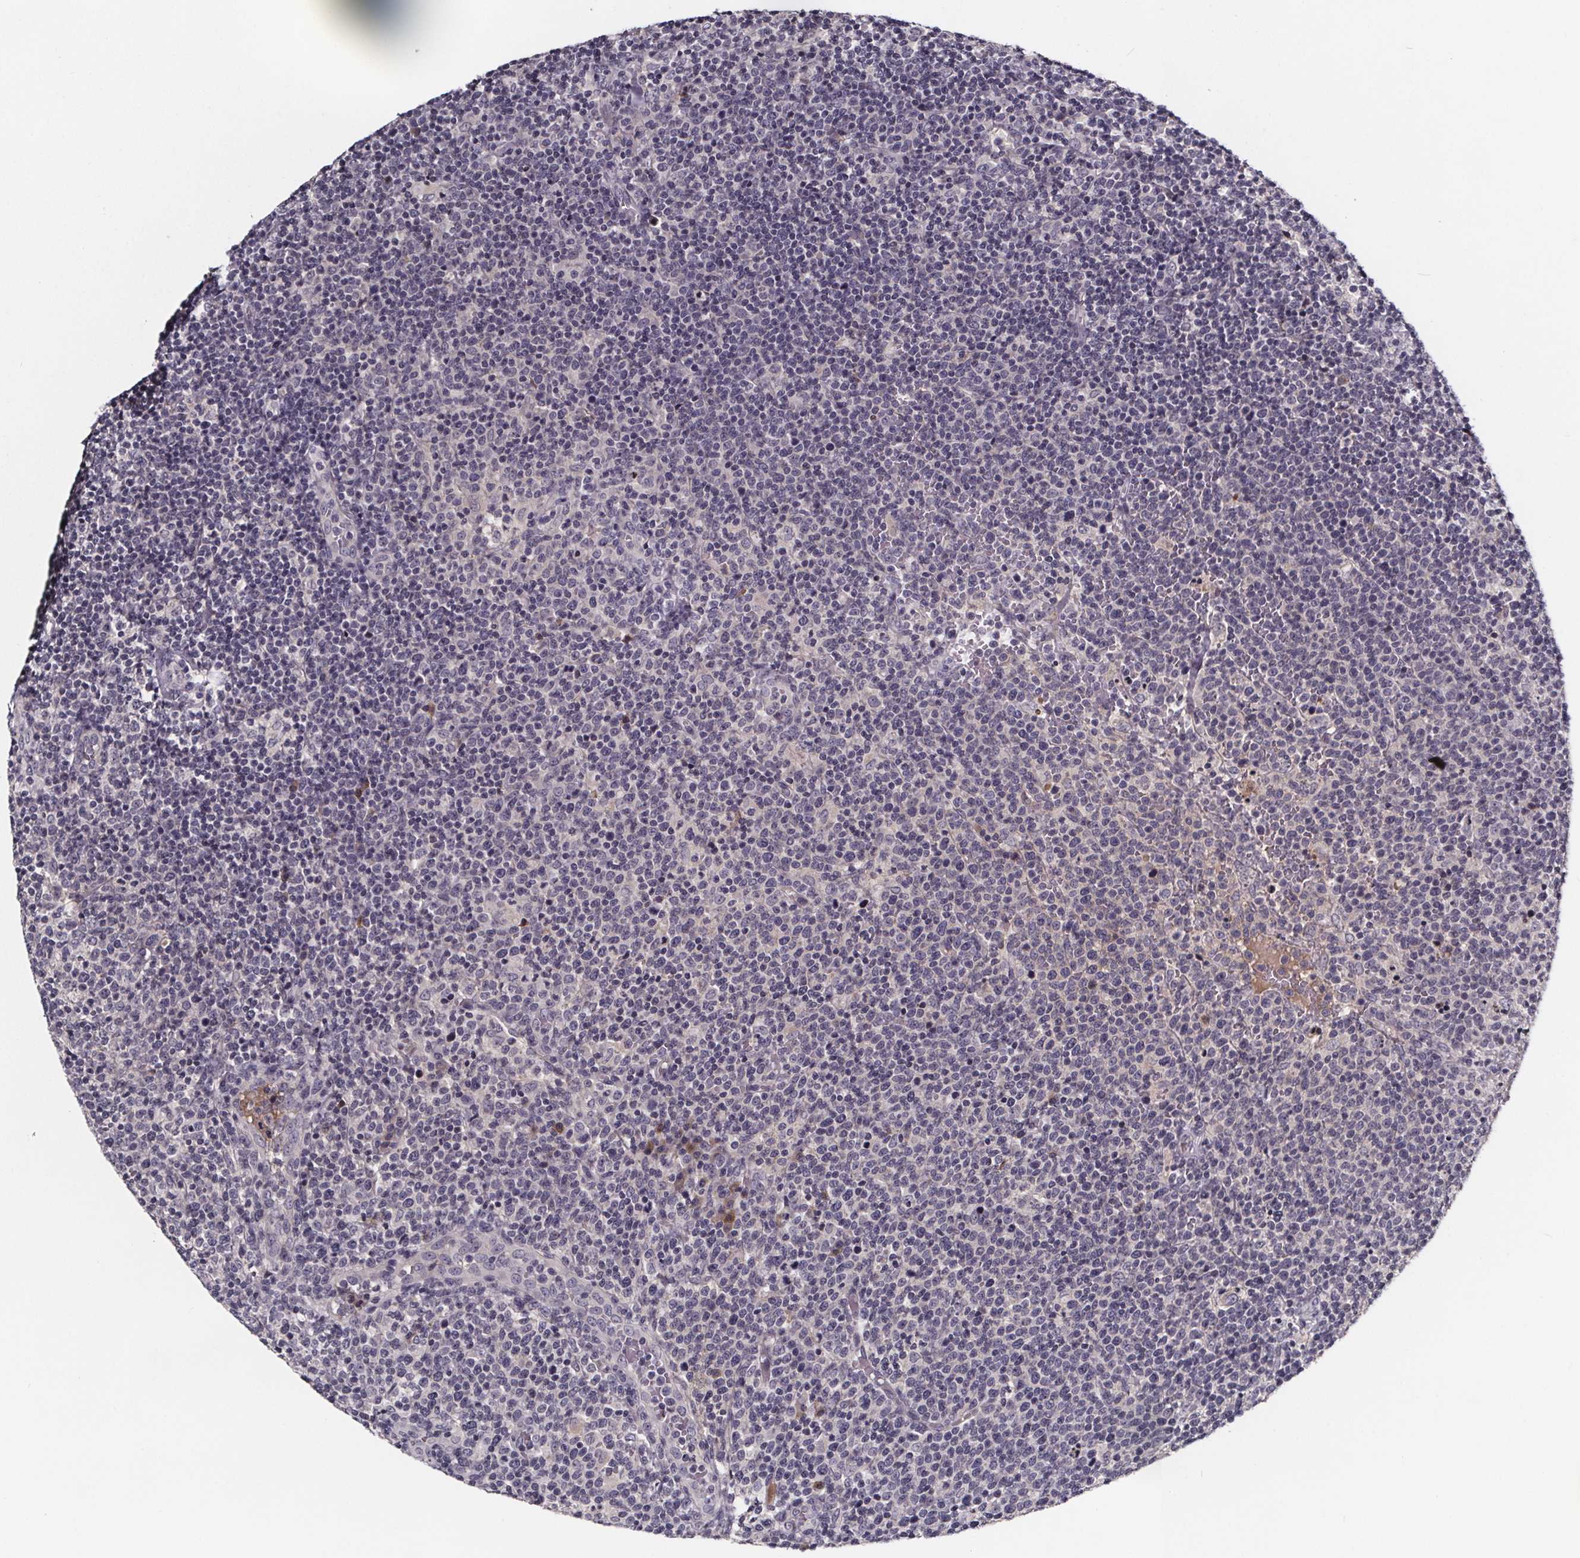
{"staining": {"intensity": "negative", "quantity": "none", "location": "none"}, "tissue": "lymphoma", "cell_type": "Tumor cells", "image_type": "cancer", "snomed": [{"axis": "morphology", "description": "Malignant lymphoma, non-Hodgkin's type, High grade"}, {"axis": "topography", "description": "Lymph node"}], "caption": "High power microscopy photomicrograph of an immunohistochemistry (IHC) micrograph of lymphoma, revealing no significant positivity in tumor cells.", "gene": "NPHP4", "patient": {"sex": "male", "age": 61}}